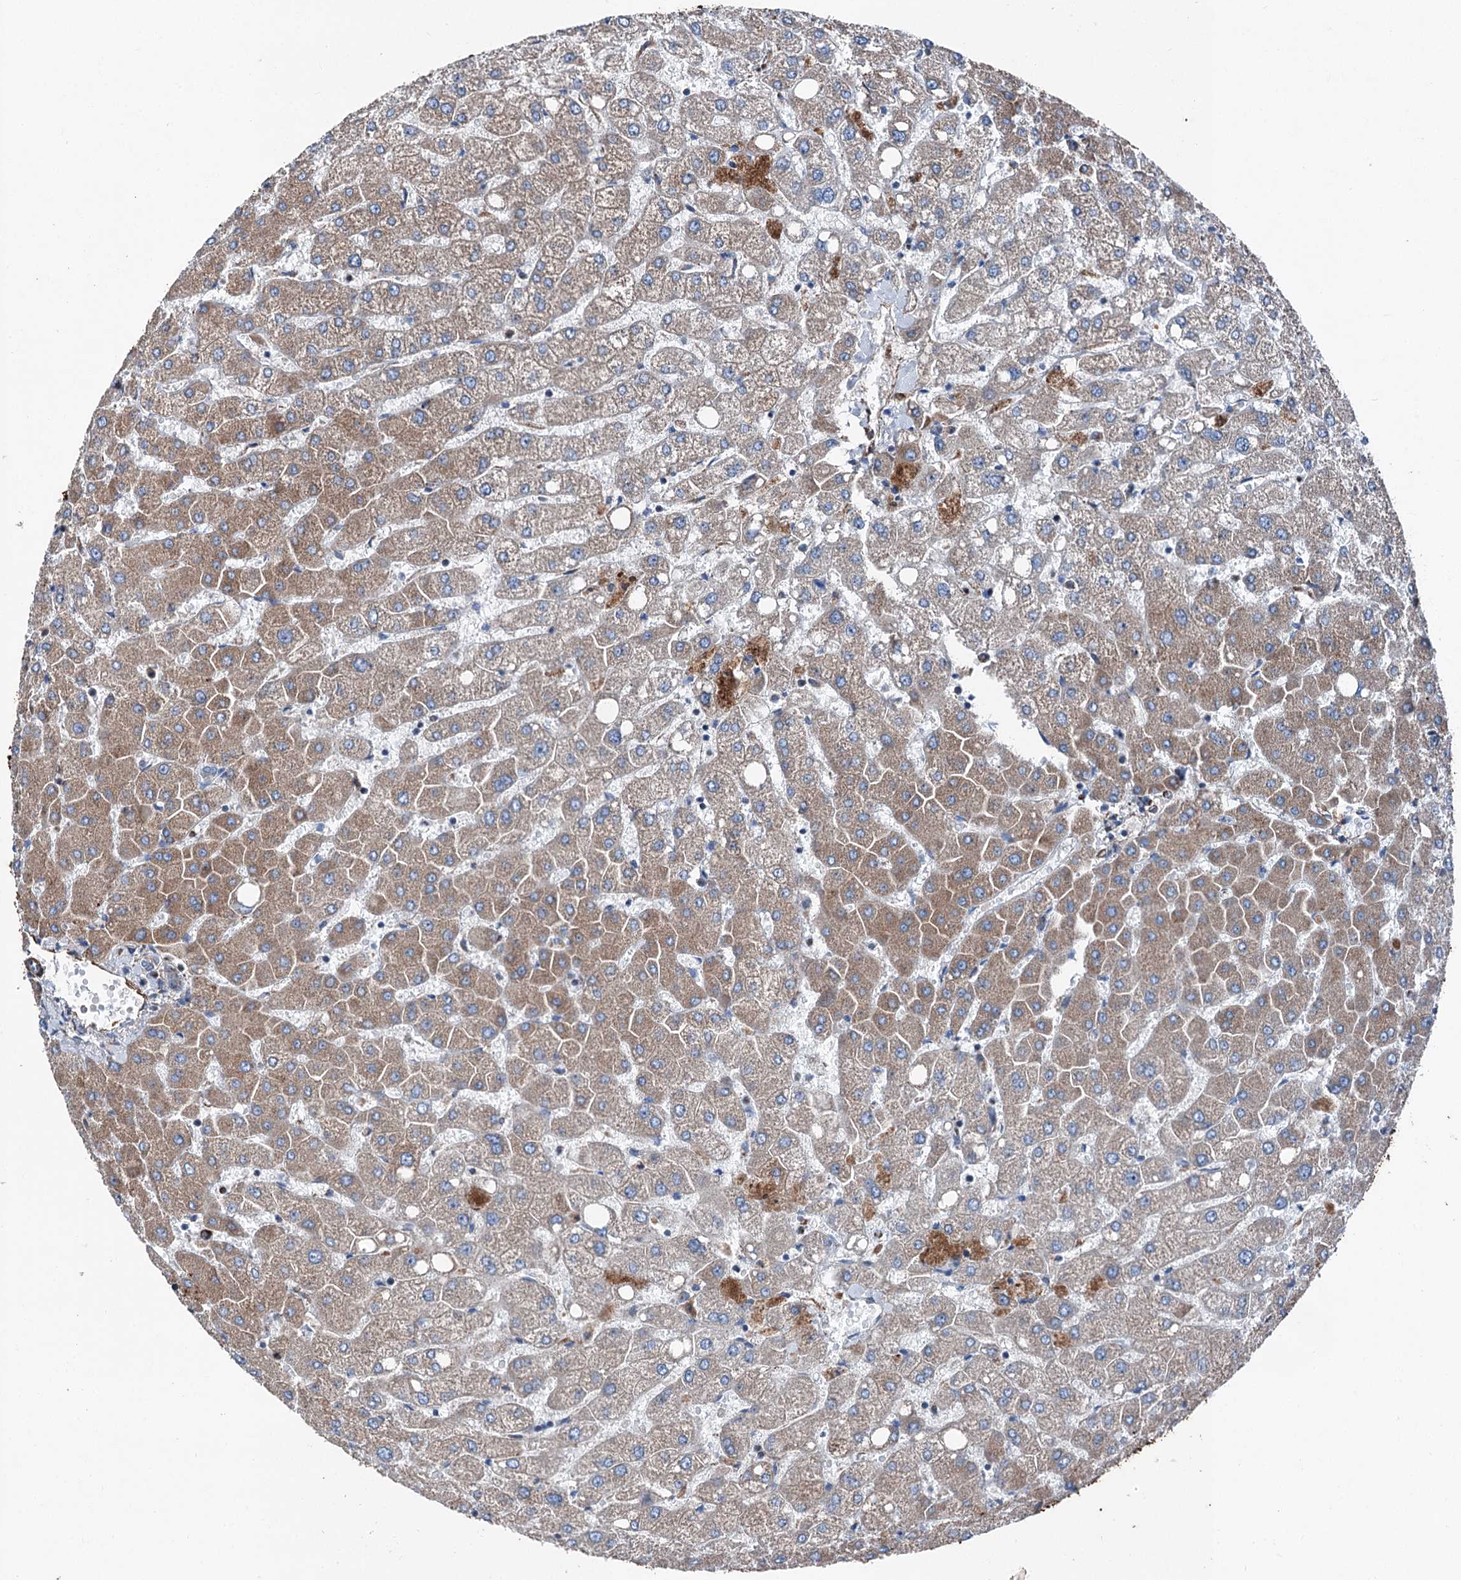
{"staining": {"intensity": "negative", "quantity": "none", "location": "none"}, "tissue": "liver", "cell_type": "Cholangiocytes", "image_type": "normal", "snomed": [{"axis": "morphology", "description": "Normal tissue, NOS"}, {"axis": "topography", "description": "Liver"}], "caption": "Cholangiocytes show no significant expression in benign liver. (Brightfield microscopy of DAB immunohistochemistry (IHC) at high magnification).", "gene": "DDIAS", "patient": {"sex": "female", "age": 54}}